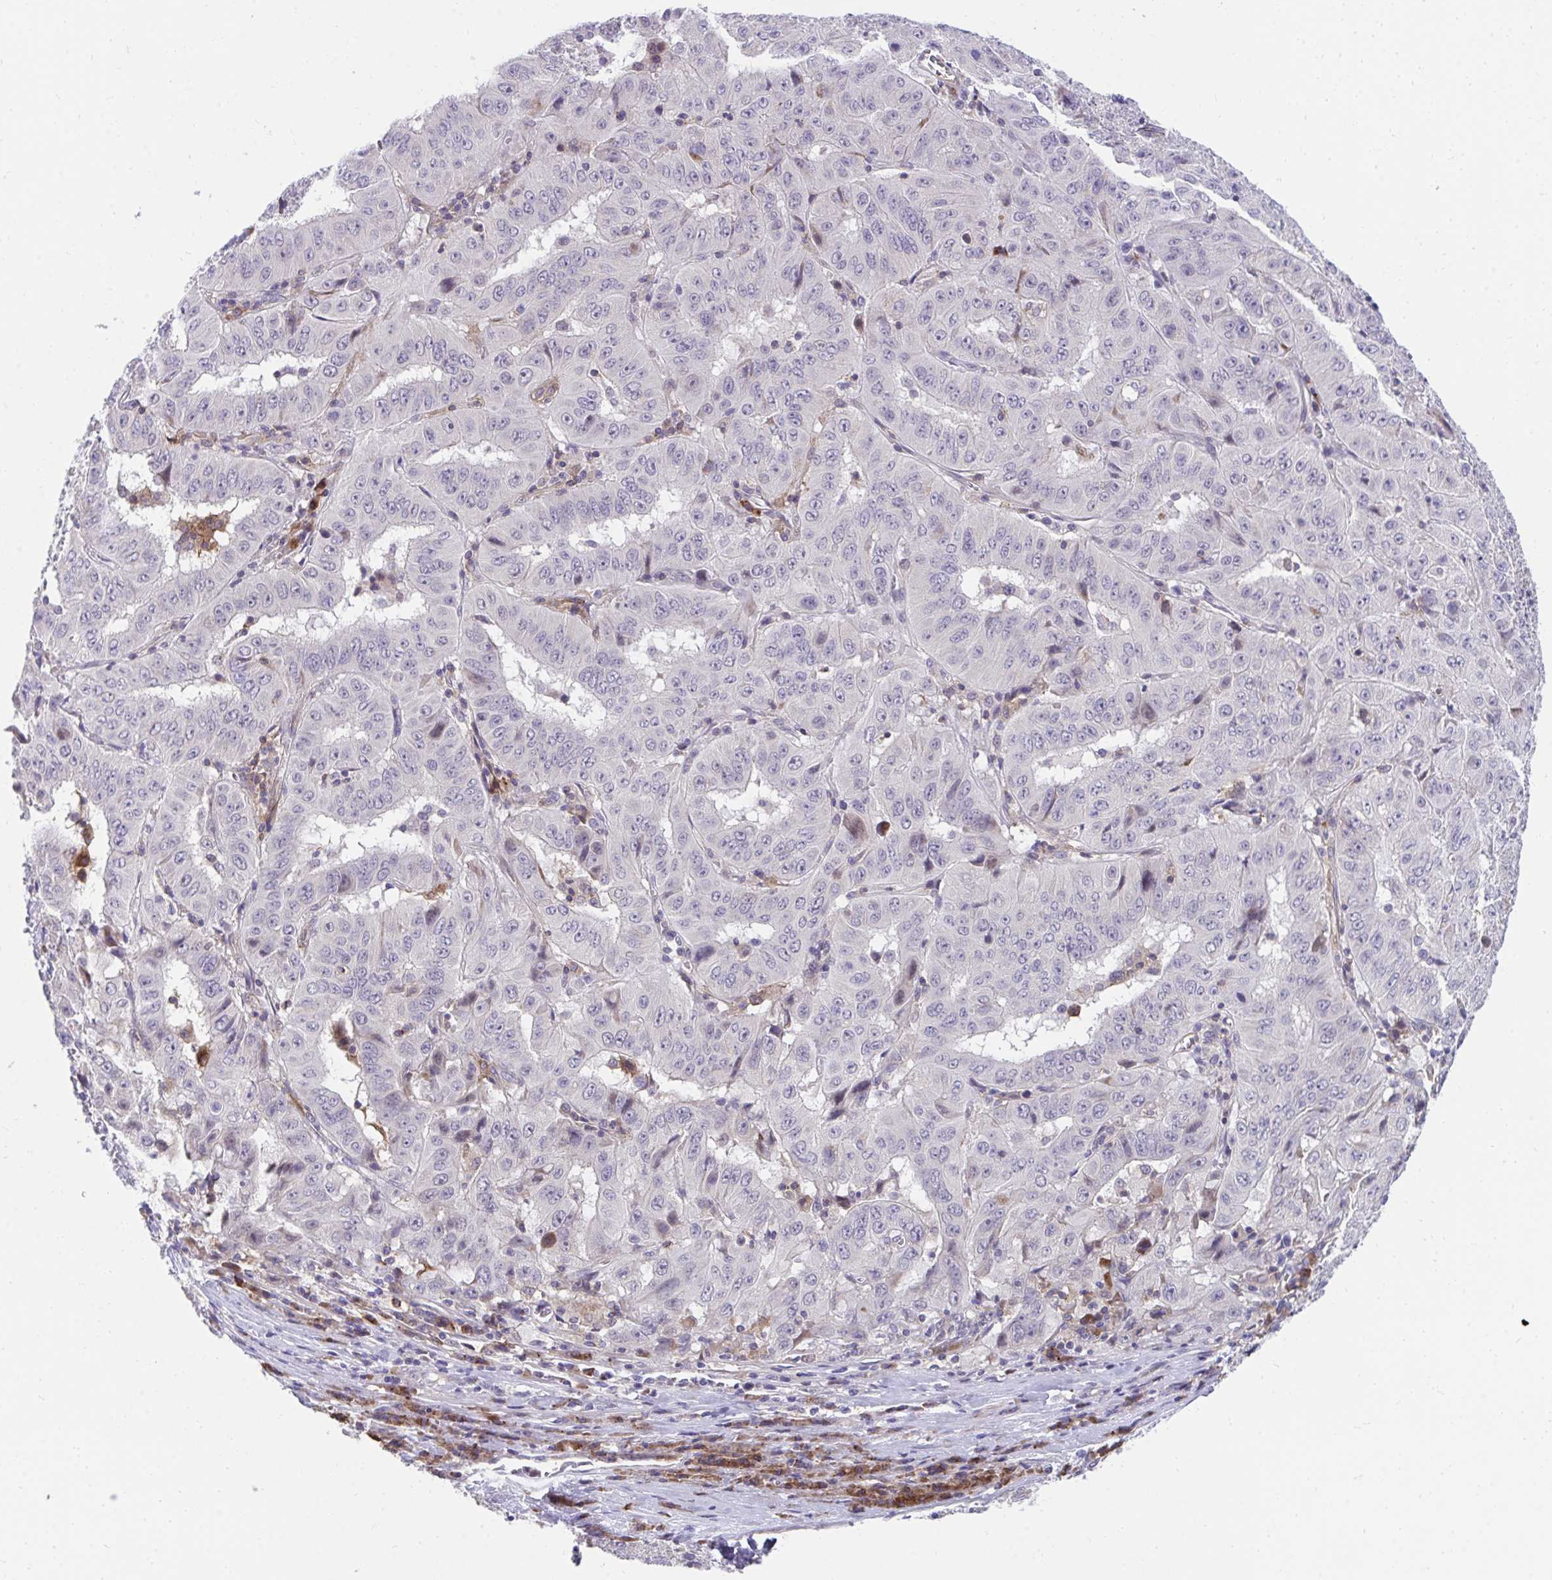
{"staining": {"intensity": "negative", "quantity": "none", "location": "none"}, "tissue": "pancreatic cancer", "cell_type": "Tumor cells", "image_type": "cancer", "snomed": [{"axis": "morphology", "description": "Adenocarcinoma, NOS"}, {"axis": "topography", "description": "Pancreas"}], "caption": "The micrograph displays no staining of tumor cells in pancreatic cancer. Nuclei are stained in blue.", "gene": "SLAMF7", "patient": {"sex": "male", "age": 63}}